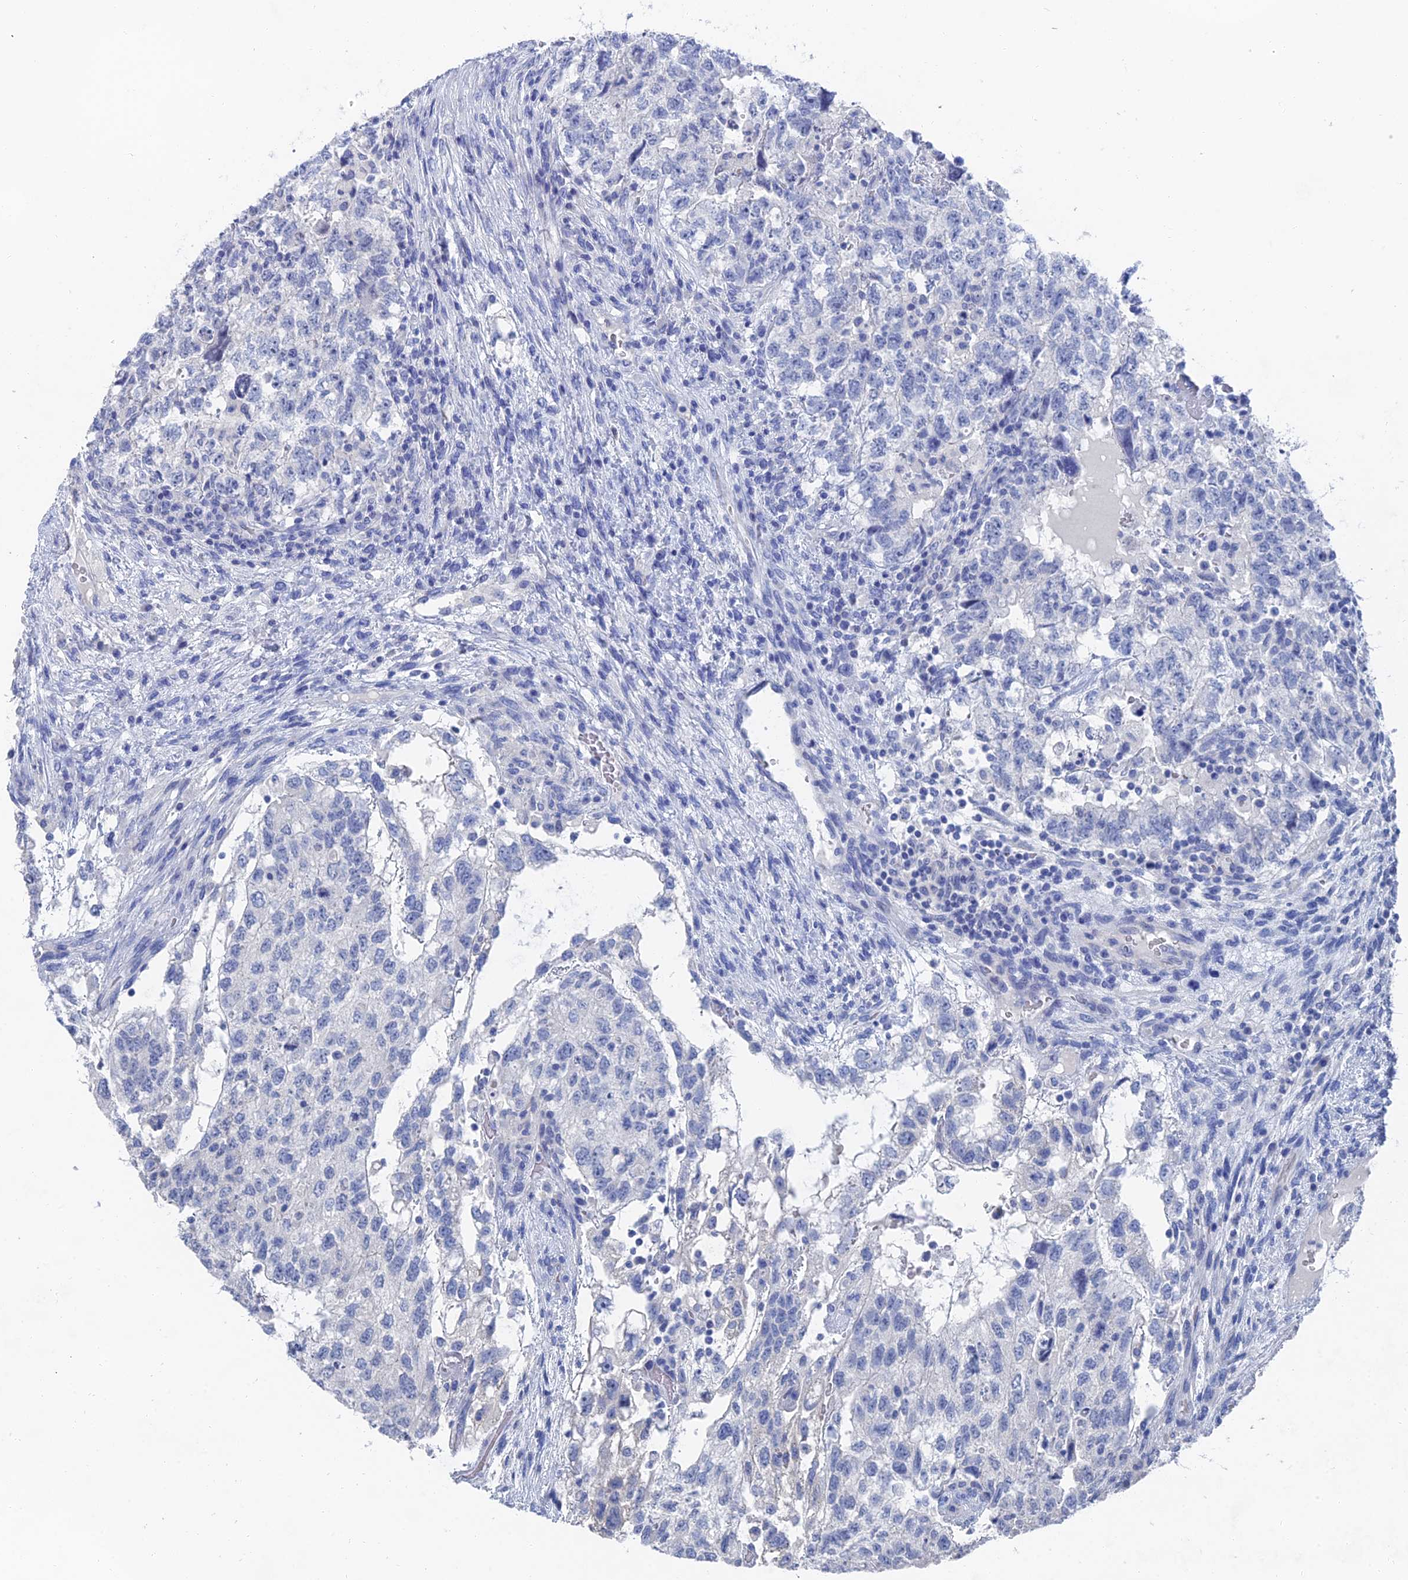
{"staining": {"intensity": "negative", "quantity": "none", "location": "none"}, "tissue": "testis cancer", "cell_type": "Tumor cells", "image_type": "cancer", "snomed": [{"axis": "morphology", "description": "Normal tissue, NOS"}, {"axis": "morphology", "description": "Carcinoma, Embryonal, NOS"}, {"axis": "topography", "description": "Testis"}], "caption": "This is a image of immunohistochemistry (IHC) staining of testis embryonal carcinoma, which shows no staining in tumor cells. (Immunohistochemistry, brightfield microscopy, high magnification).", "gene": "GFAP", "patient": {"sex": "male", "age": 36}}